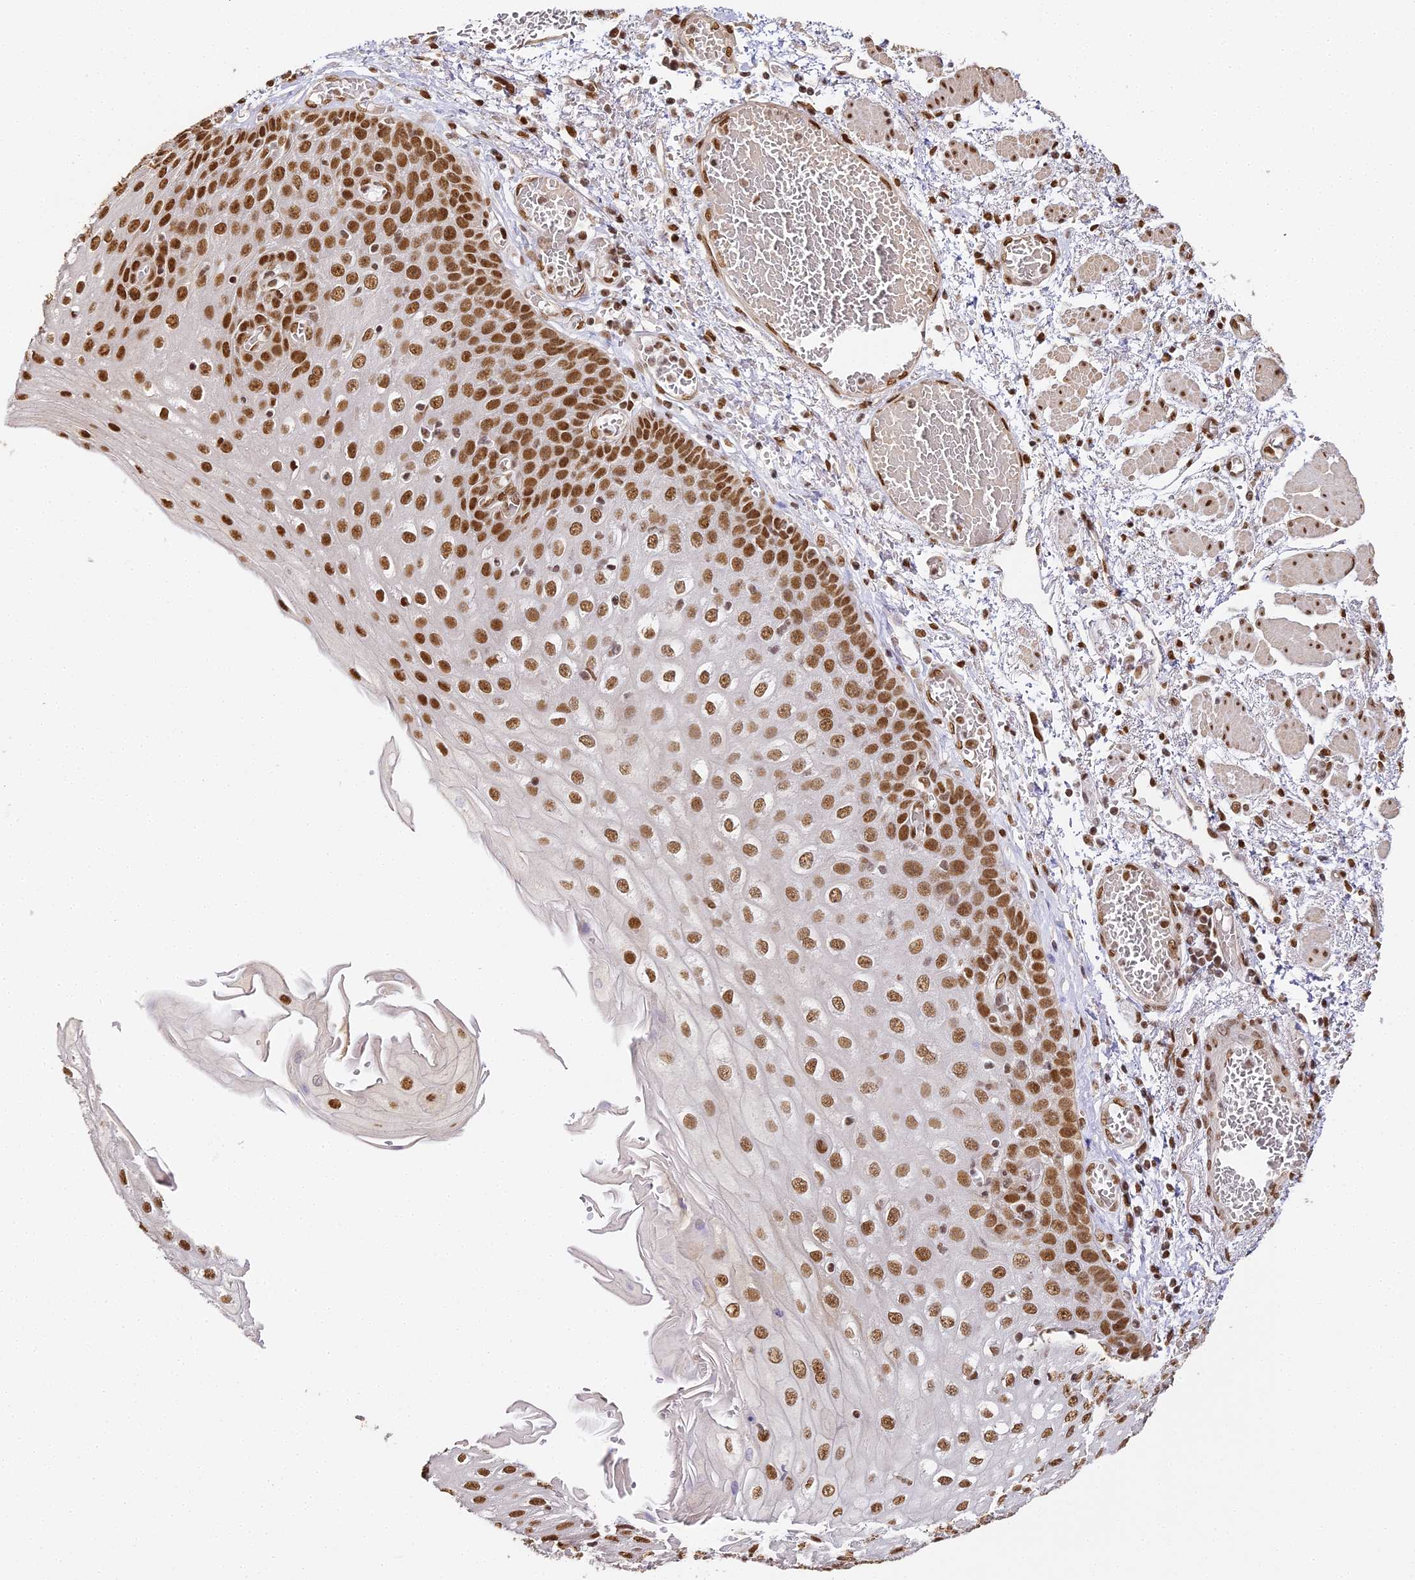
{"staining": {"intensity": "strong", "quantity": ">75%", "location": "nuclear"}, "tissue": "esophagus", "cell_type": "Squamous epithelial cells", "image_type": "normal", "snomed": [{"axis": "morphology", "description": "Normal tissue, NOS"}, {"axis": "topography", "description": "Esophagus"}], "caption": "Squamous epithelial cells display high levels of strong nuclear staining in about >75% of cells in unremarkable esophagus.", "gene": "HNRNPA1", "patient": {"sex": "male", "age": 81}}